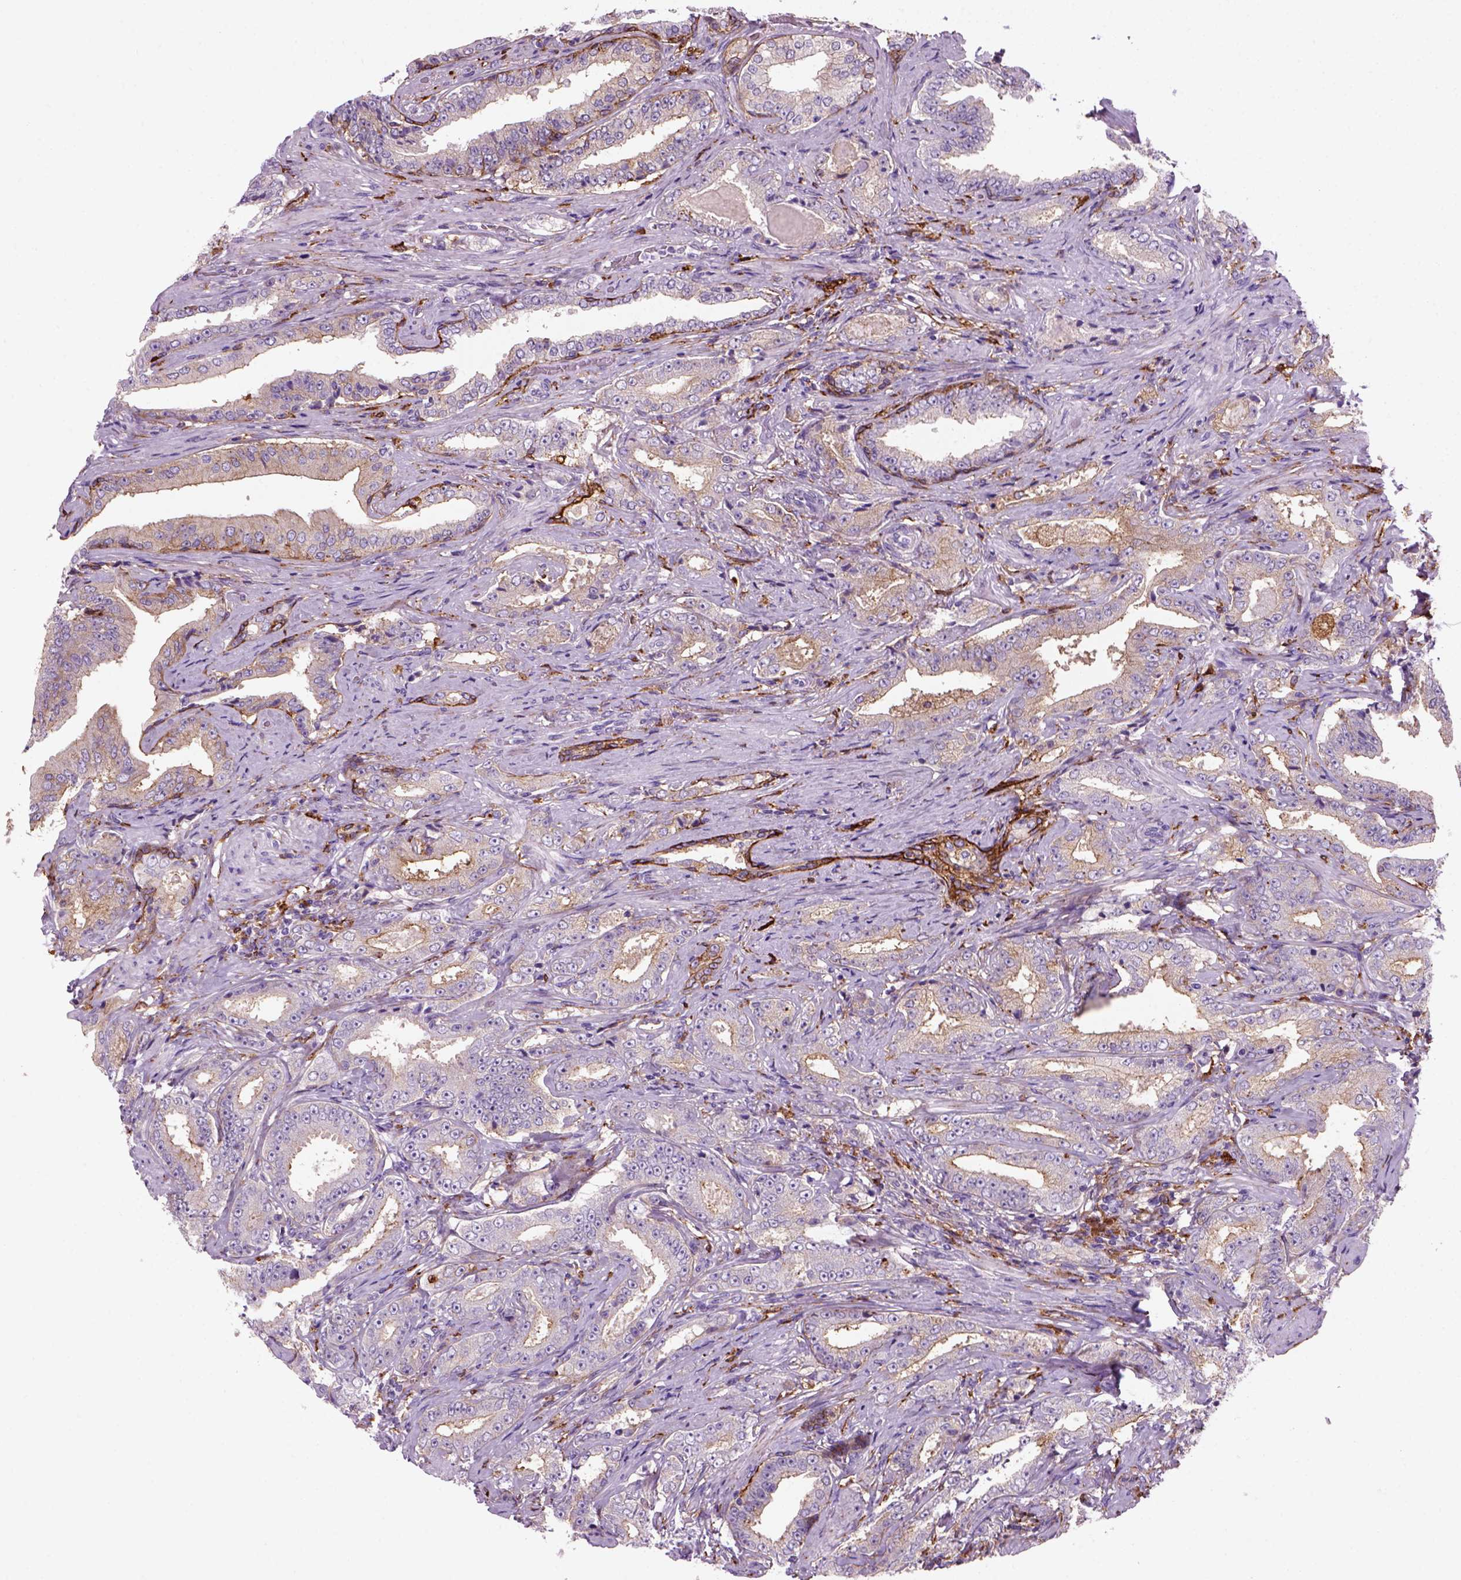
{"staining": {"intensity": "weak", "quantity": ">75%", "location": "cytoplasmic/membranous"}, "tissue": "prostate cancer", "cell_type": "Tumor cells", "image_type": "cancer", "snomed": [{"axis": "morphology", "description": "Adenocarcinoma, Low grade"}, {"axis": "topography", "description": "Prostate and seminal vesicle, NOS"}], "caption": "This is an image of immunohistochemistry staining of prostate cancer, which shows weak expression in the cytoplasmic/membranous of tumor cells.", "gene": "MARCKS", "patient": {"sex": "male", "age": 61}}